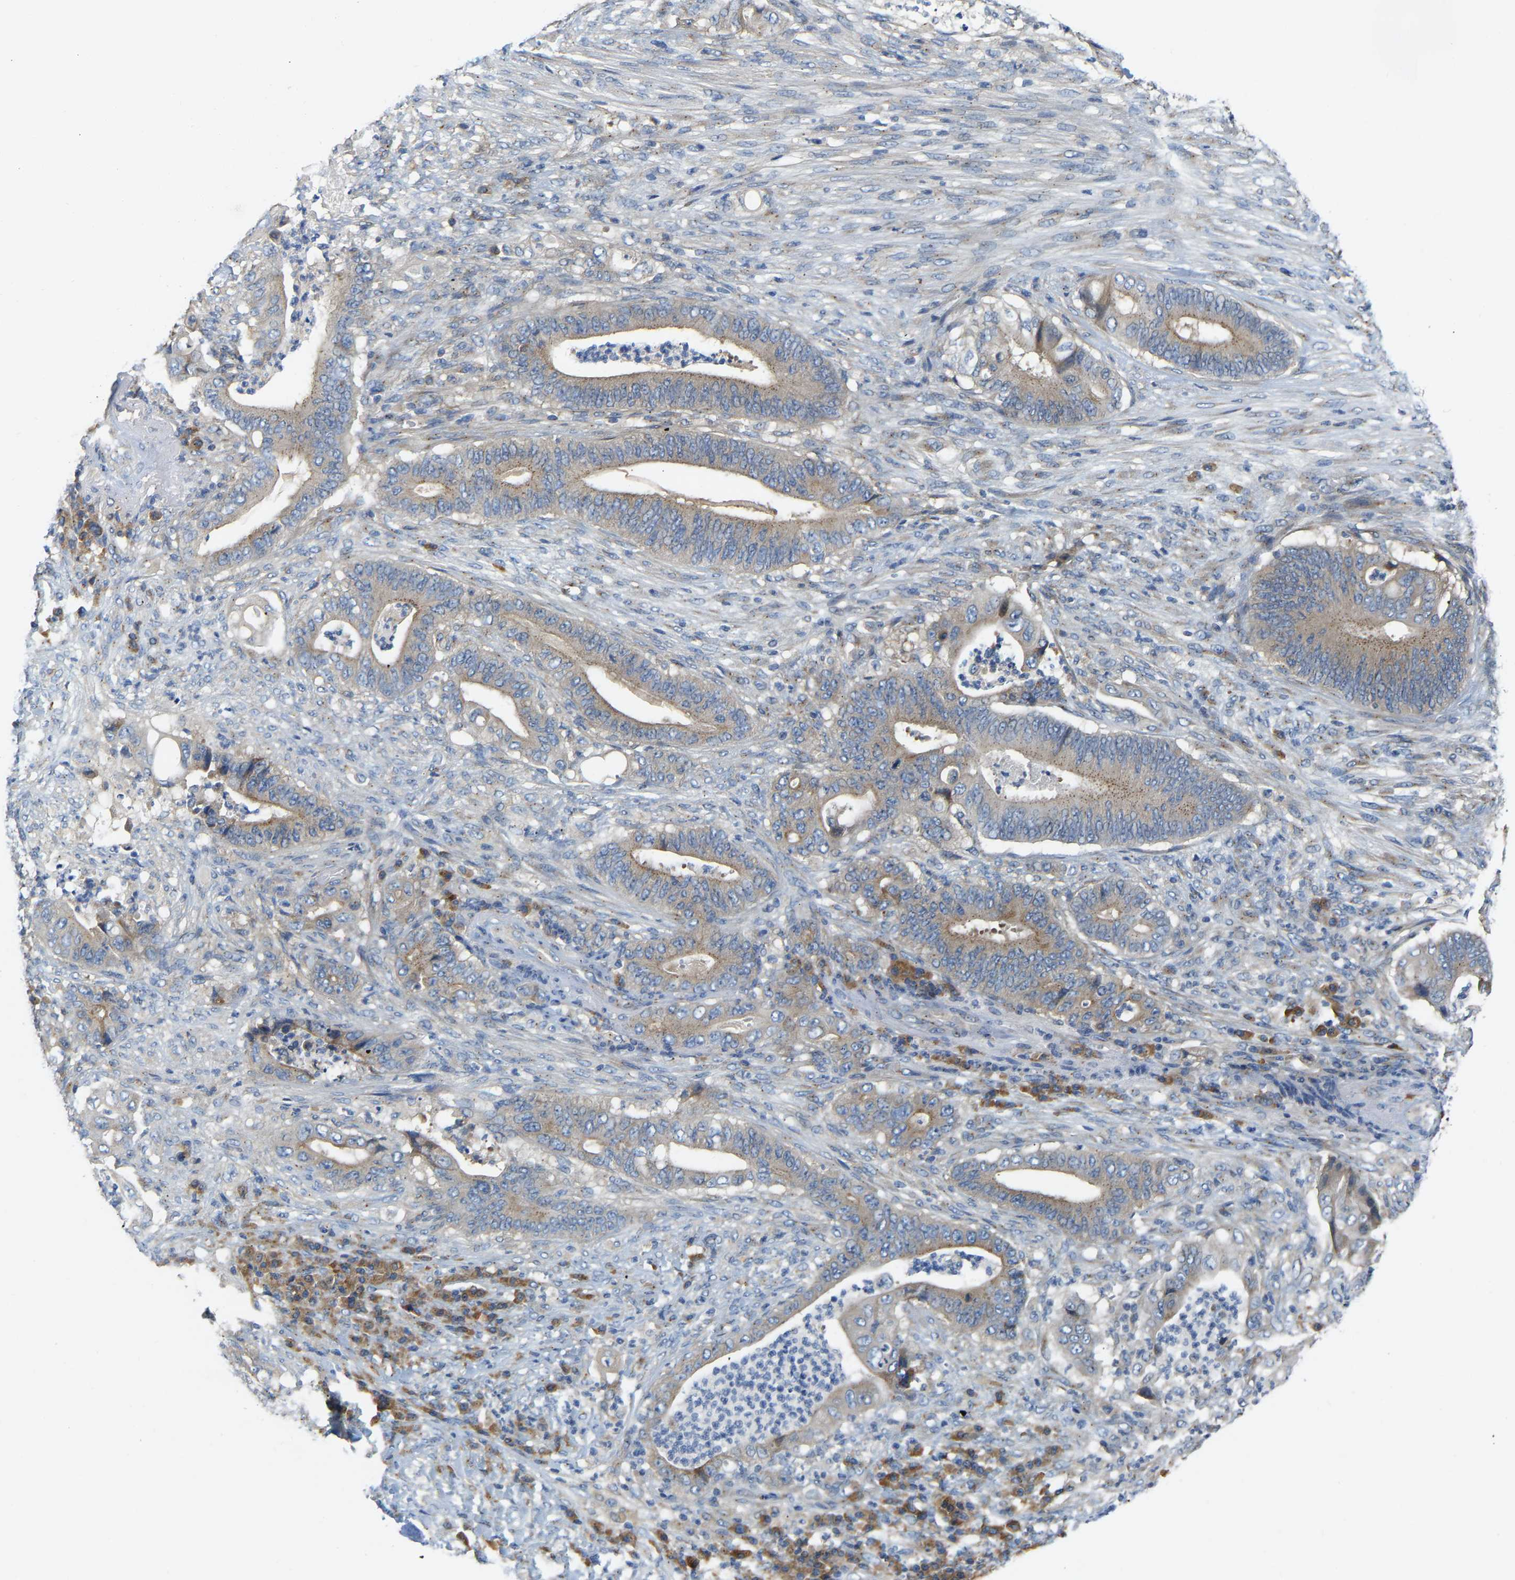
{"staining": {"intensity": "moderate", "quantity": "25%-75%", "location": "cytoplasmic/membranous"}, "tissue": "stomach cancer", "cell_type": "Tumor cells", "image_type": "cancer", "snomed": [{"axis": "morphology", "description": "Adenocarcinoma, NOS"}, {"axis": "topography", "description": "Stomach"}], "caption": "Protein staining of stomach adenocarcinoma tissue reveals moderate cytoplasmic/membranous expression in approximately 25%-75% of tumor cells. (DAB = brown stain, brightfield microscopy at high magnification).", "gene": "PCNT", "patient": {"sex": "female", "age": 73}}